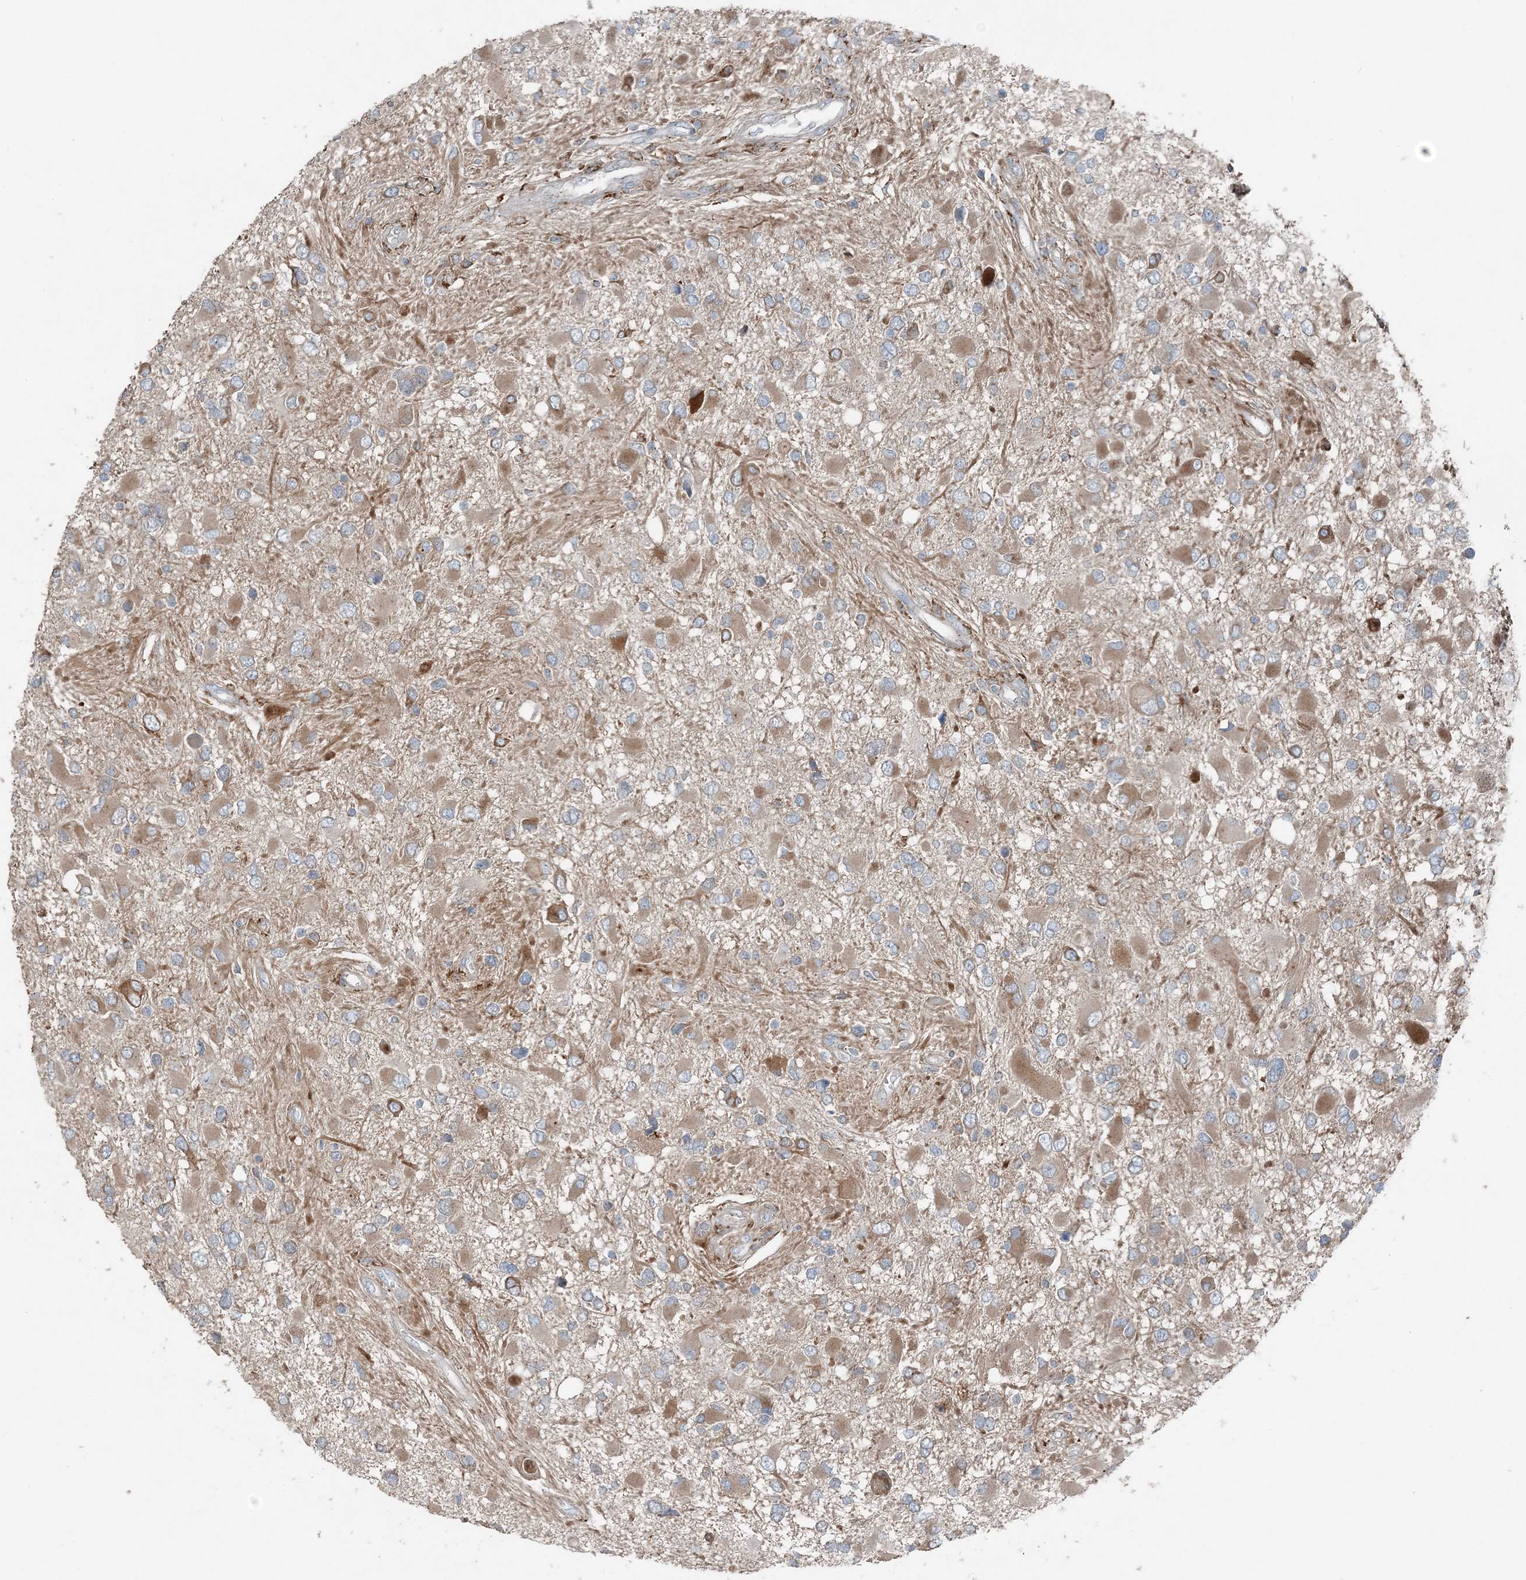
{"staining": {"intensity": "moderate", "quantity": ">75%", "location": "cytoplasmic/membranous"}, "tissue": "glioma", "cell_type": "Tumor cells", "image_type": "cancer", "snomed": [{"axis": "morphology", "description": "Glioma, malignant, High grade"}, {"axis": "topography", "description": "Brain"}], "caption": "A high-resolution micrograph shows immunohistochemistry staining of glioma, which shows moderate cytoplasmic/membranous positivity in about >75% of tumor cells.", "gene": "KY", "patient": {"sex": "male", "age": 53}}